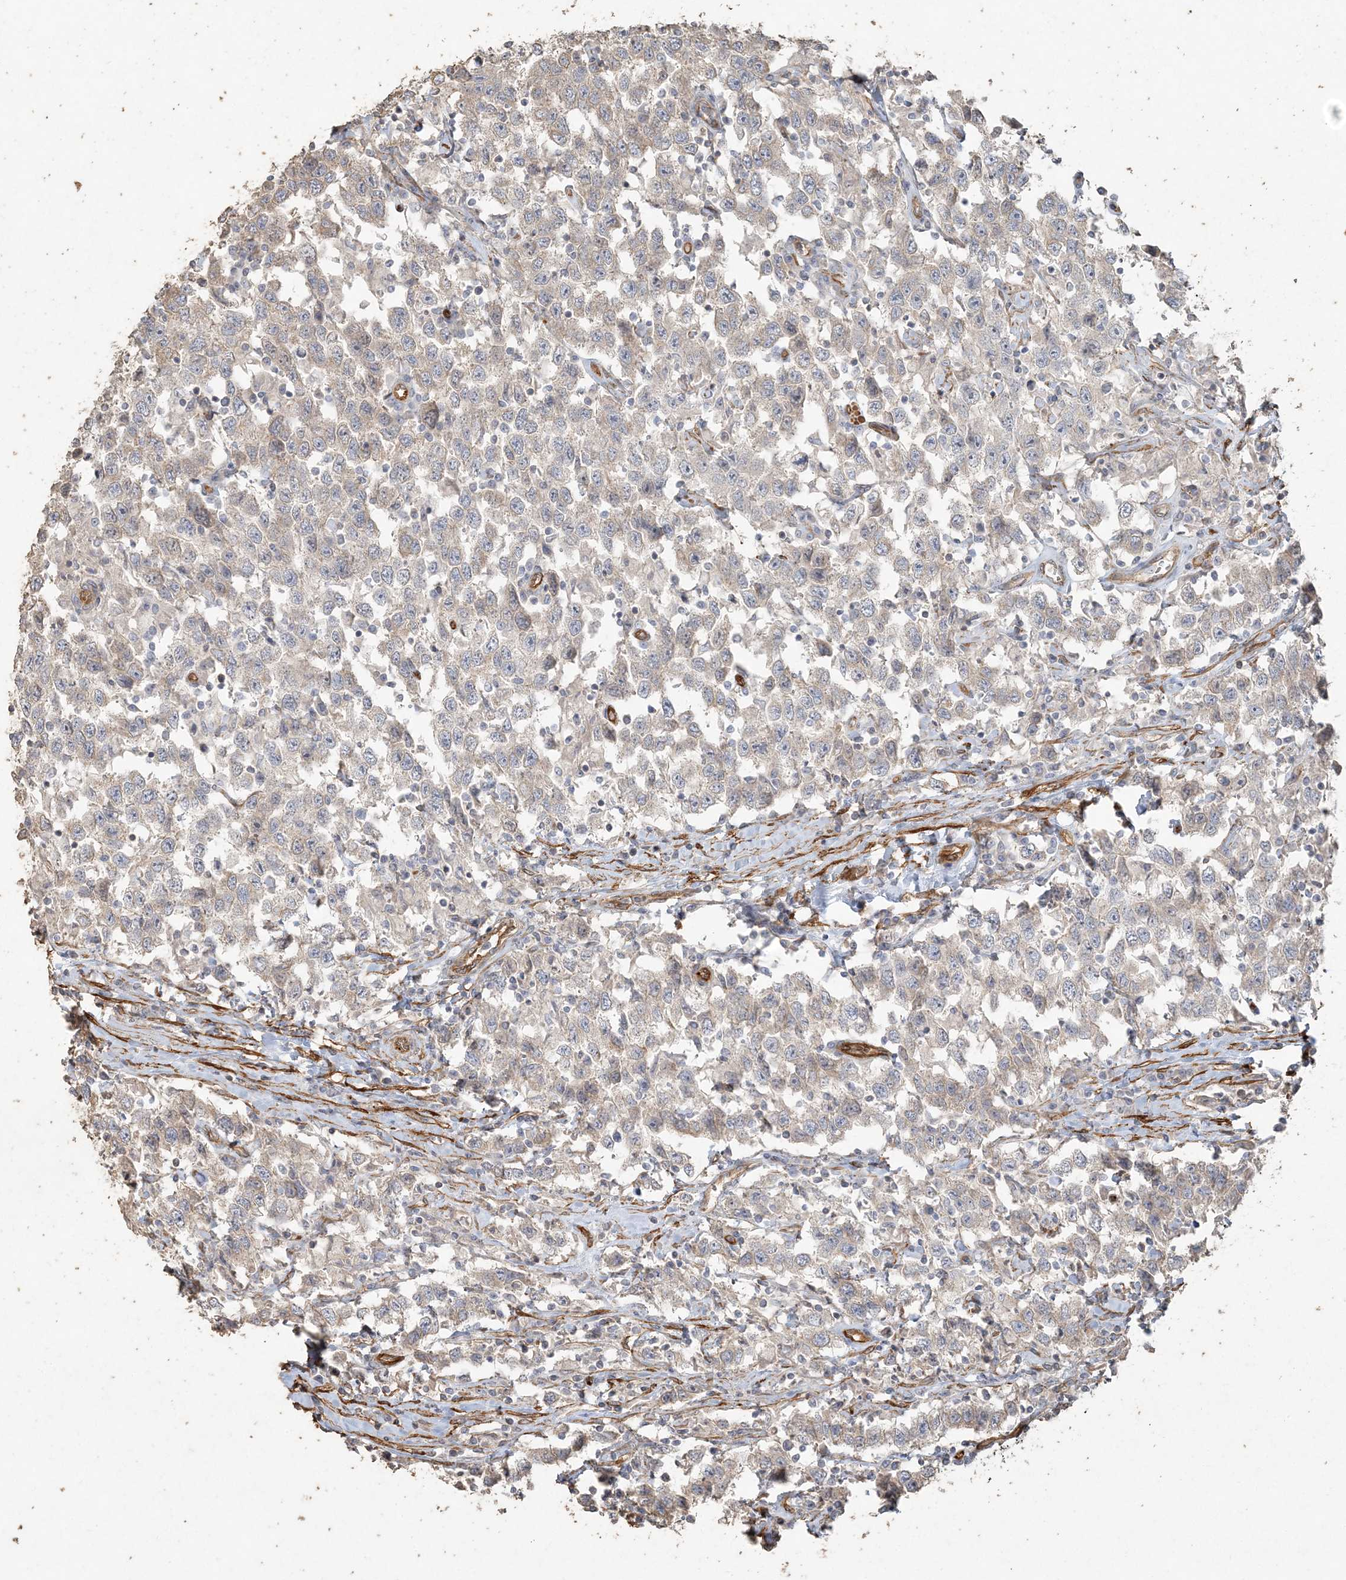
{"staining": {"intensity": "negative", "quantity": "none", "location": "none"}, "tissue": "testis cancer", "cell_type": "Tumor cells", "image_type": "cancer", "snomed": [{"axis": "morphology", "description": "Seminoma, NOS"}, {"axis": "topography", "description": "Testis"}], "caption": "Protein analysis of seminoma (testis) shows no significant positivity in tumor cells.", "gene": "RNF145", "patient": {"sex": "male", "age": 41}}